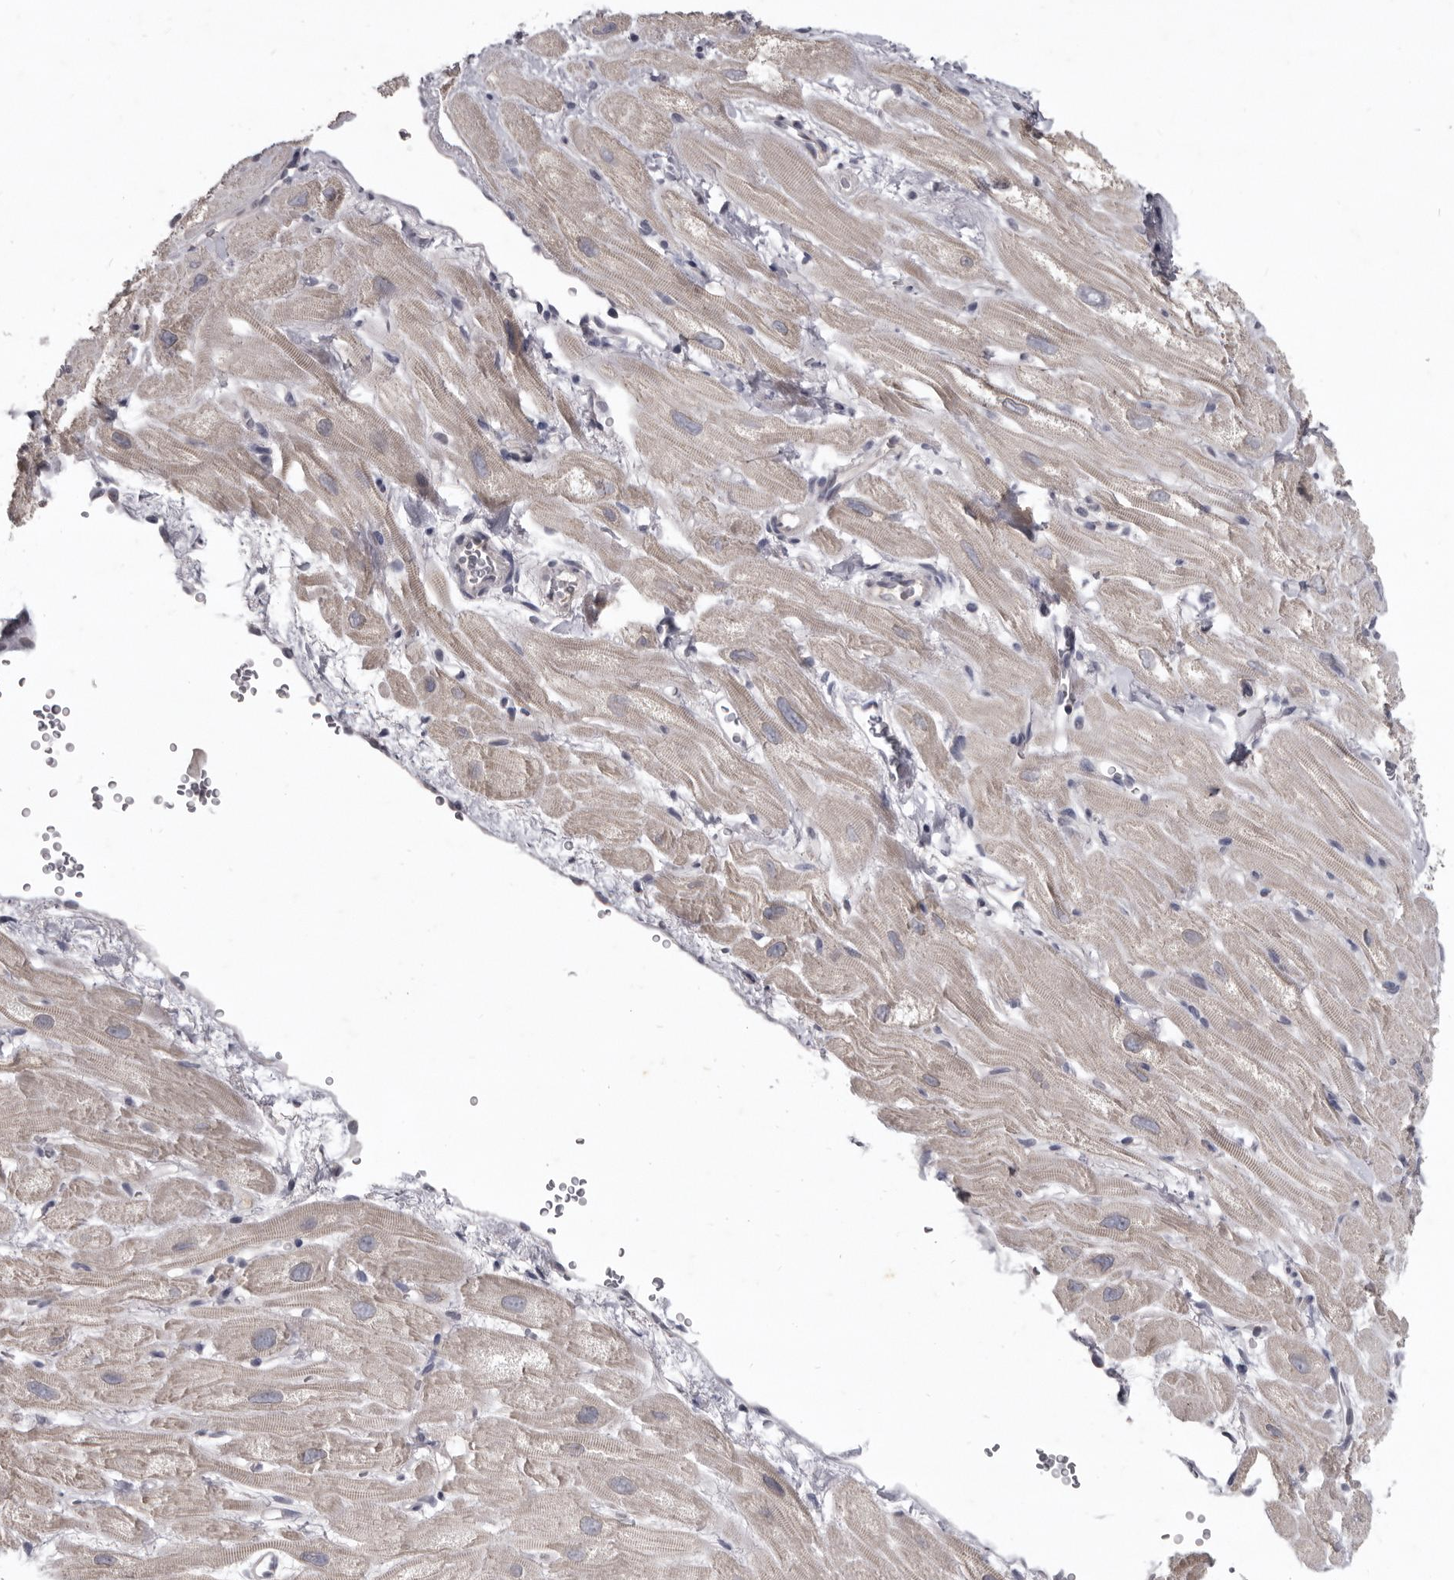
{"staining": {"intensity": "negative", "quantity": "none", "location": "none"}, "tissue": "heart muscle", "cell_type": "Cardiomyocytes", "image_type": "normal", "snomed": [{"axis": "morphology", "description": "Normal tissue, NOS"}, {"axis": "topography", "description": "Heart"}], "caption": "High power microscopy micrograph of an immunohistochemistry (IHC) micrograph of benign heart muscle, revealing no significant expression in cardiomyocytes.", "gene": "SULT1E1", "patient": {"sex": "male", "age": 49}}